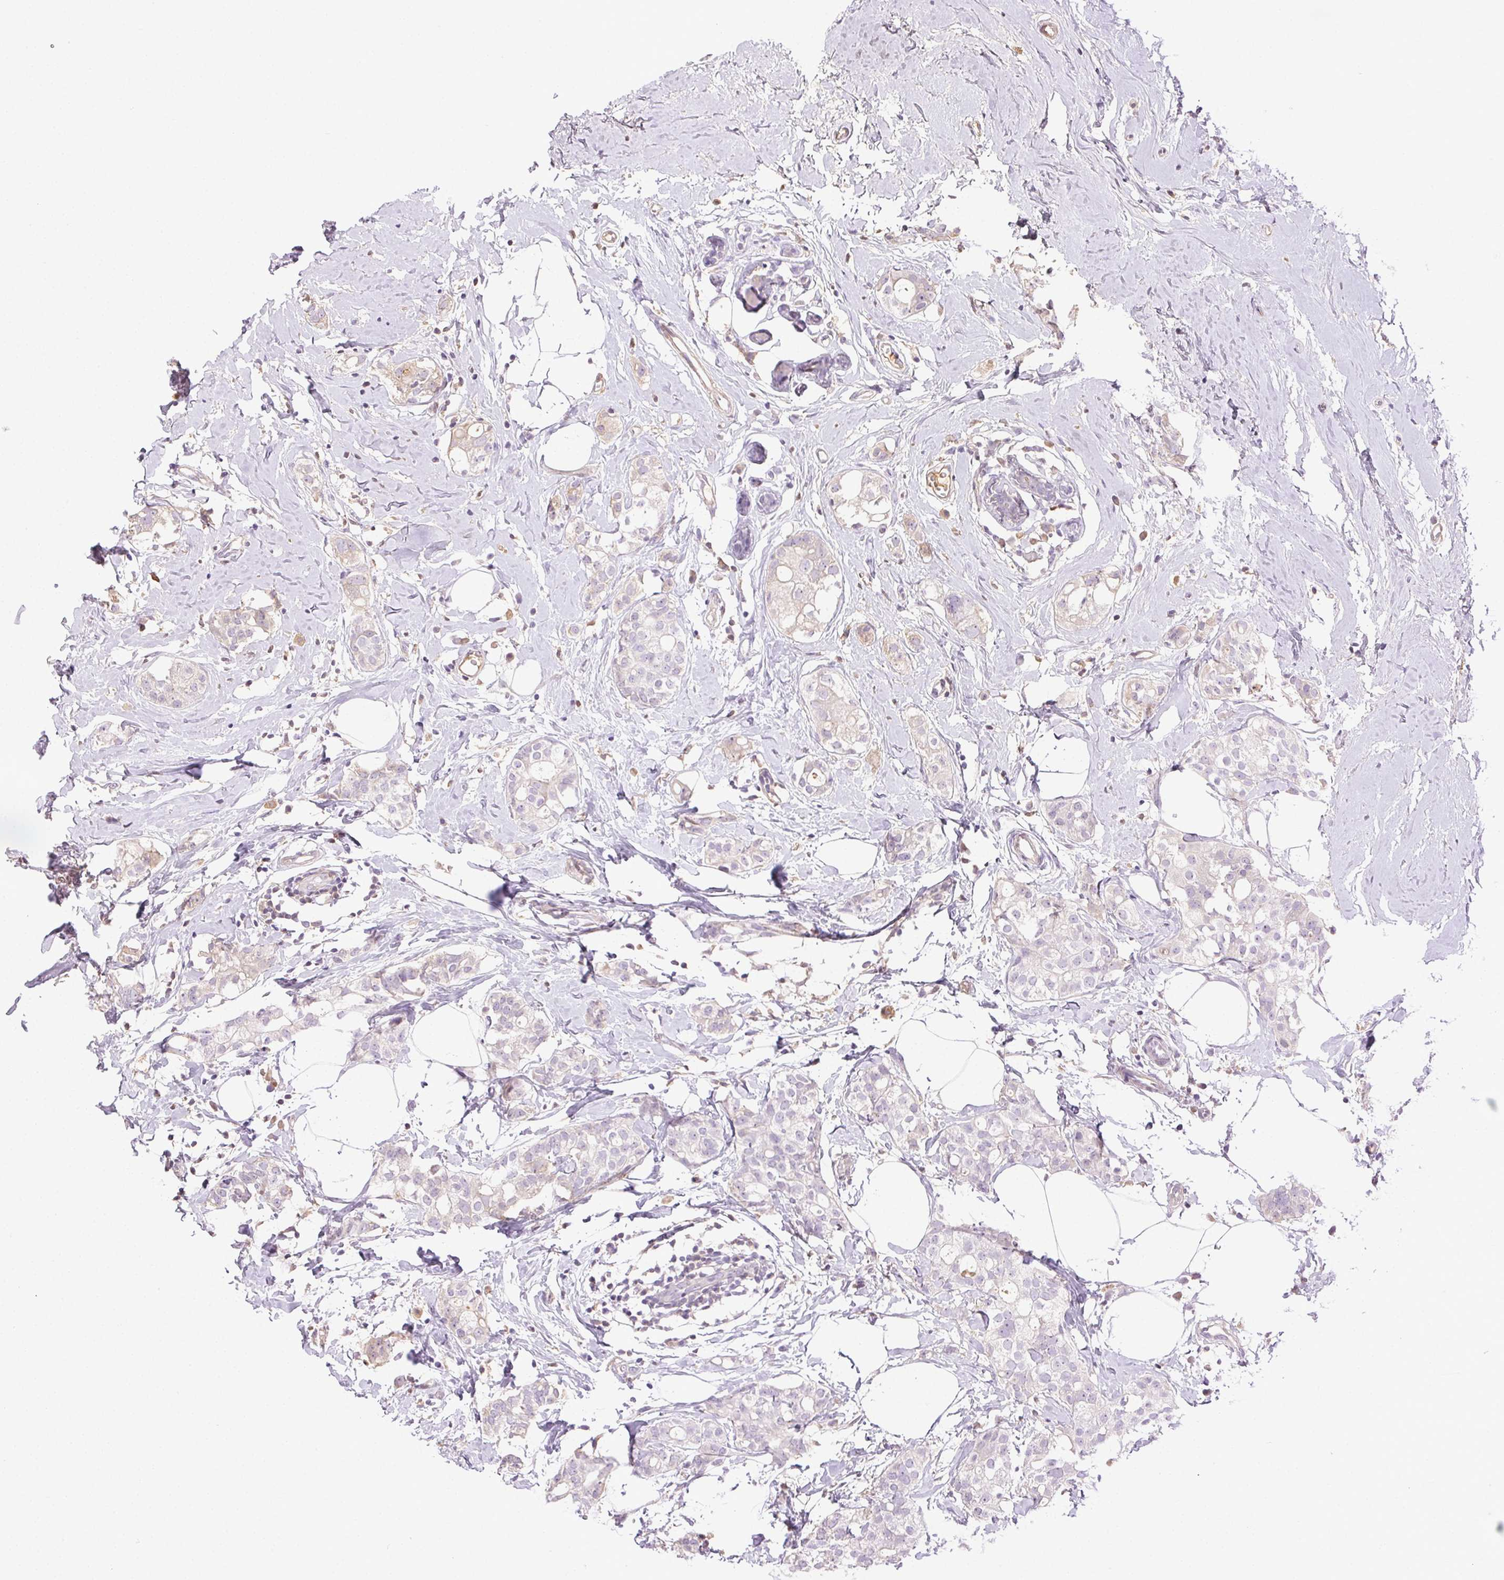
{"staining": {"intensity": "negative", "quantity": "none", "location": "none"}, "tissue": "breast cancer", "cell_type": "Tumor cells", "image_type": "cancer", "snomed": [{"axis": "morphology", "description": "Duct carcinoma"}, {"axis": "topography", "description": "Breast"}], "caption": "Immunohistochemical staining of invasive ductal carcinoma (breast) reveals no significant staining in tumor cells. (IHC, brightfield microscopy, high magnification).", "gene": "BPIFB2", "patient": {"sex": "female", "age": 40}}